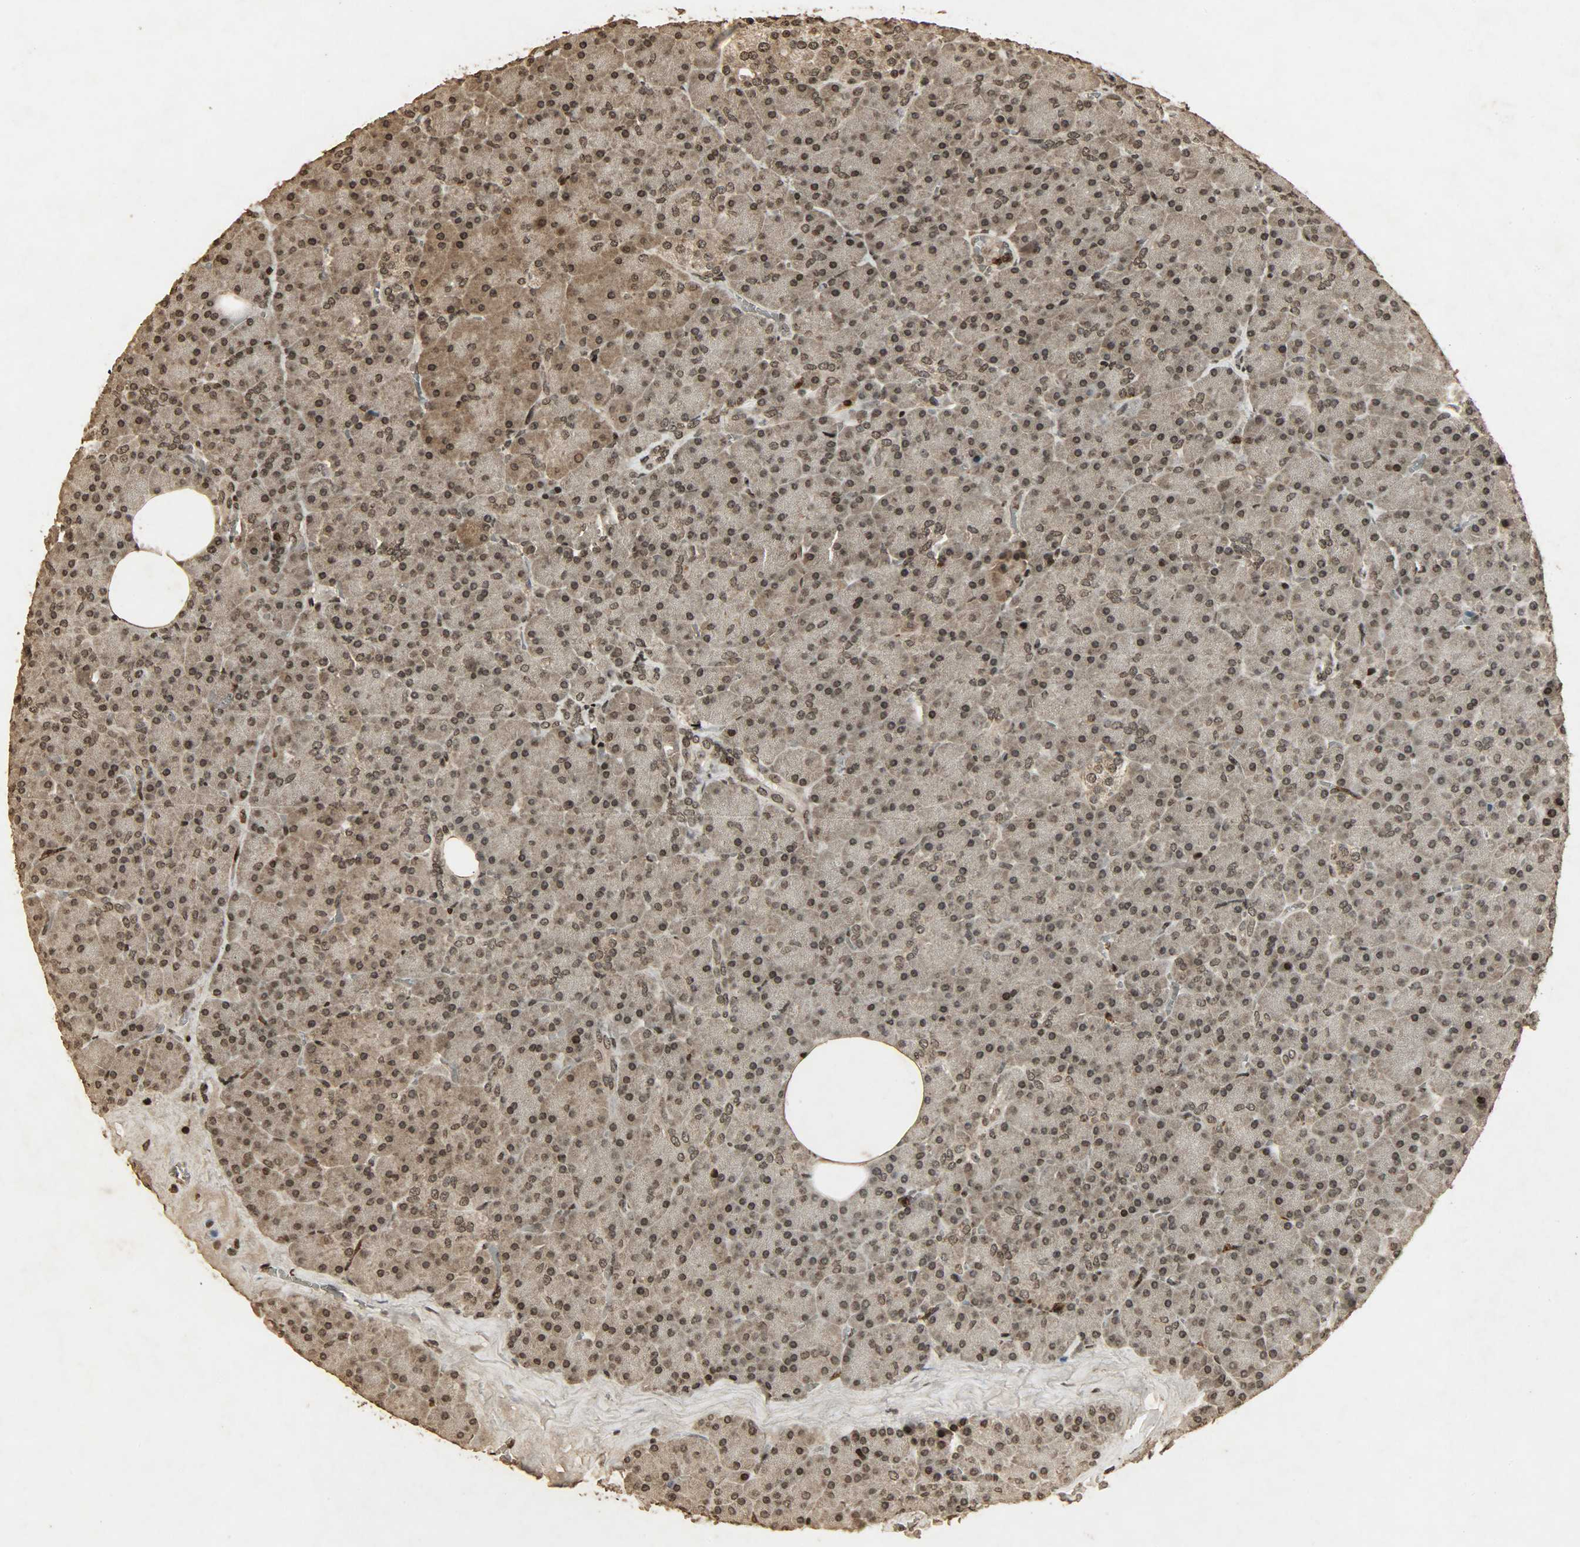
{"staining": {"intensity": "moderate", "quantity": ">75%", "location": "cytoplasmic/membranous,nuclear"}, "tissue": "pancreas", "cell_type": "Exocrine glandular cells", "image_type": "normal", "snomed": [{"axis": "morphology", "description": "Normal tissue, NOS"}, {"axis": "topography", "description": "Pancreas"}], "caption": "Normal pancreas was stained to show a protein in brown. There is medium levels of moderate cytoplasmic/membranous,nuclear staining in approximately >75% of exocrine glandular cells.", "gene": "PPP3R1", "patient": {"sex": "female", "age": 35}}